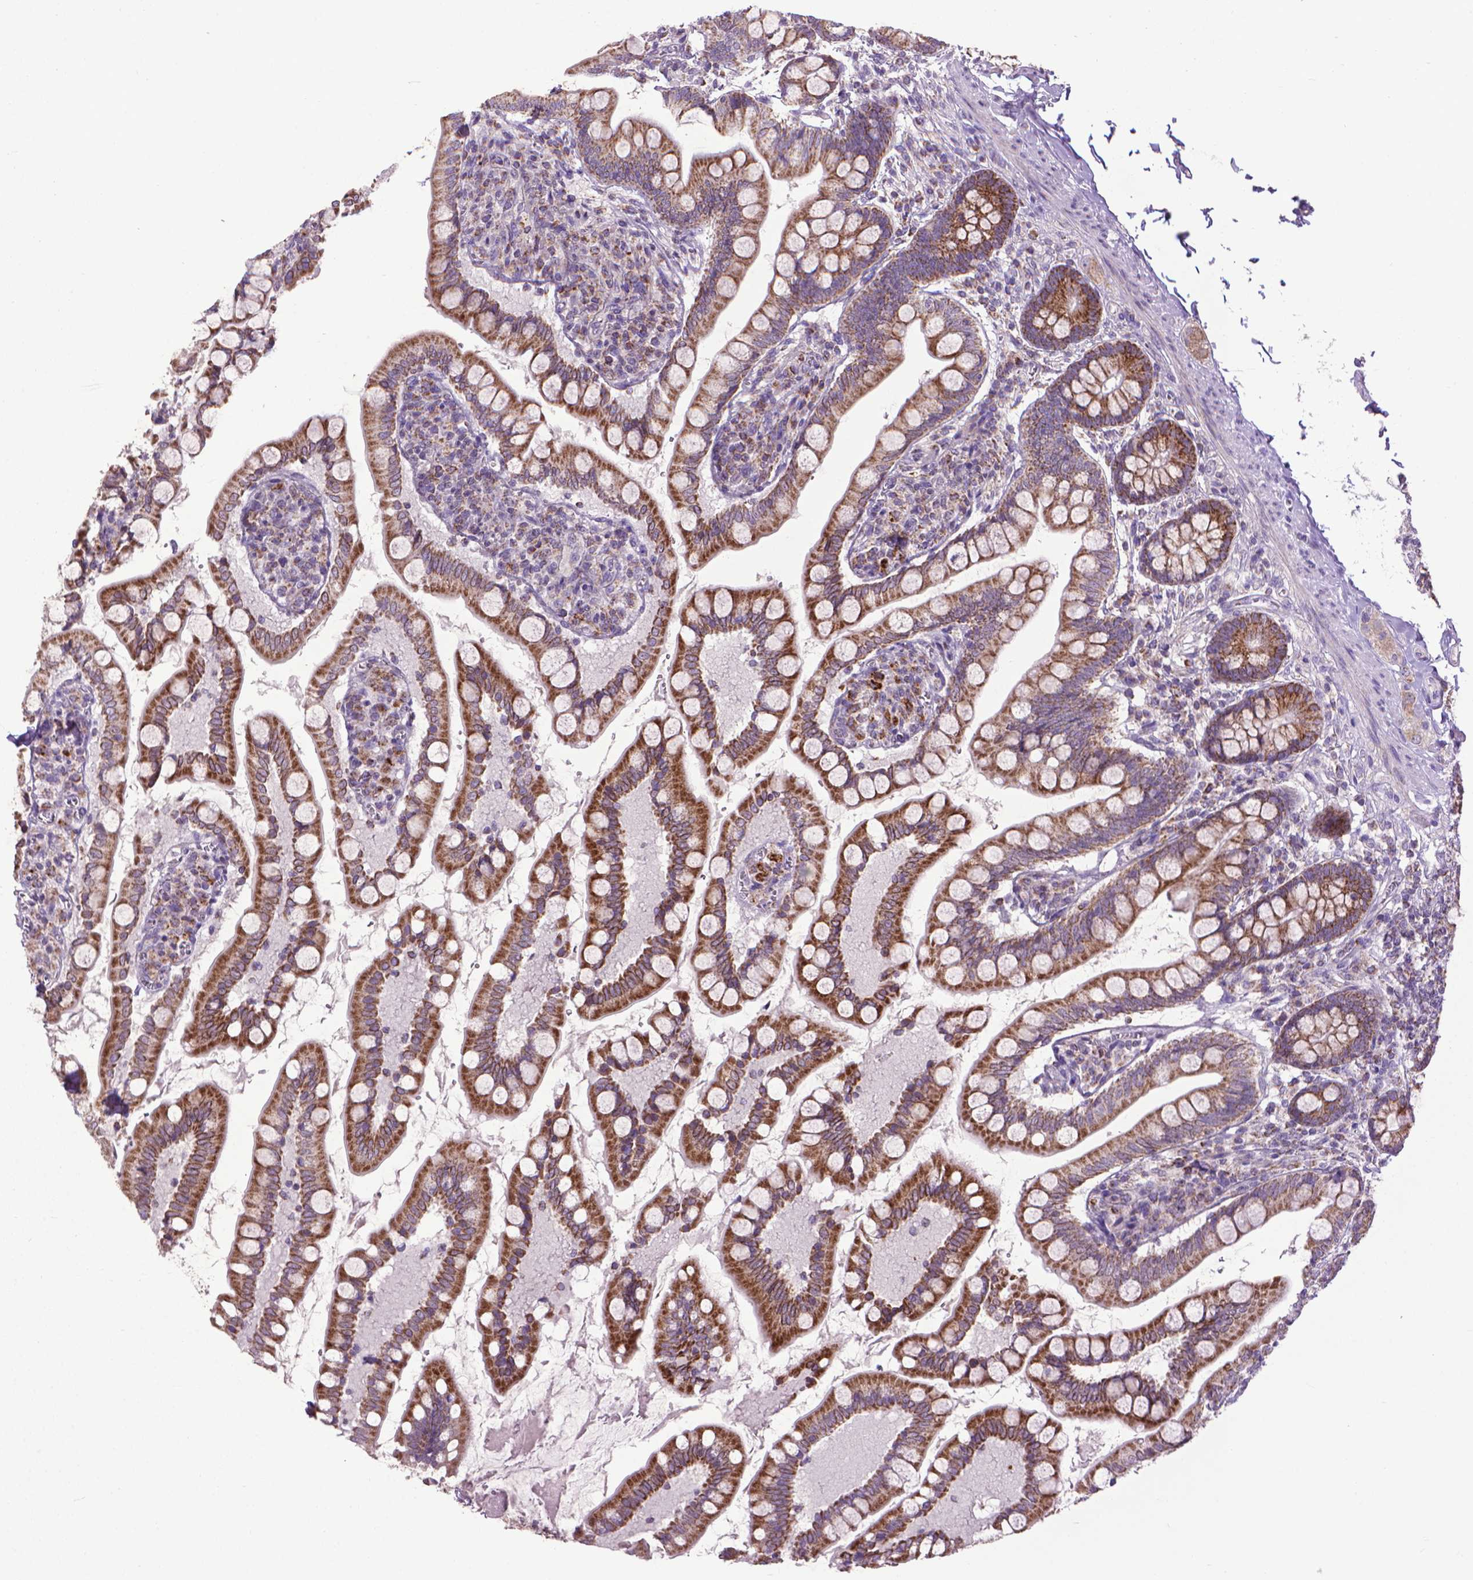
{"staining": {"intensity": "strong", "quantity": ">75%", "location": "cytoplasmic/membranous"}, "tissue": "small intestine", "cell_type": "Glandular cells", "image_type": "normal", "snomed": [{"axis": "morphology", "description": "Normal tissue, NOS"}, {"axis": "topography", "description": "Small intestine"}], "caption": "This histopathology image exhibits benign small intestine stained with immunohistochemistry (IHC) to label a protein in brown. The cytoplasmic/membranous of glandular cells show strong positivity for the protein. Nuclei are counter-stained blue.", "gene": "VDAC1", "patient": {"sex": "female", "age": 56}}